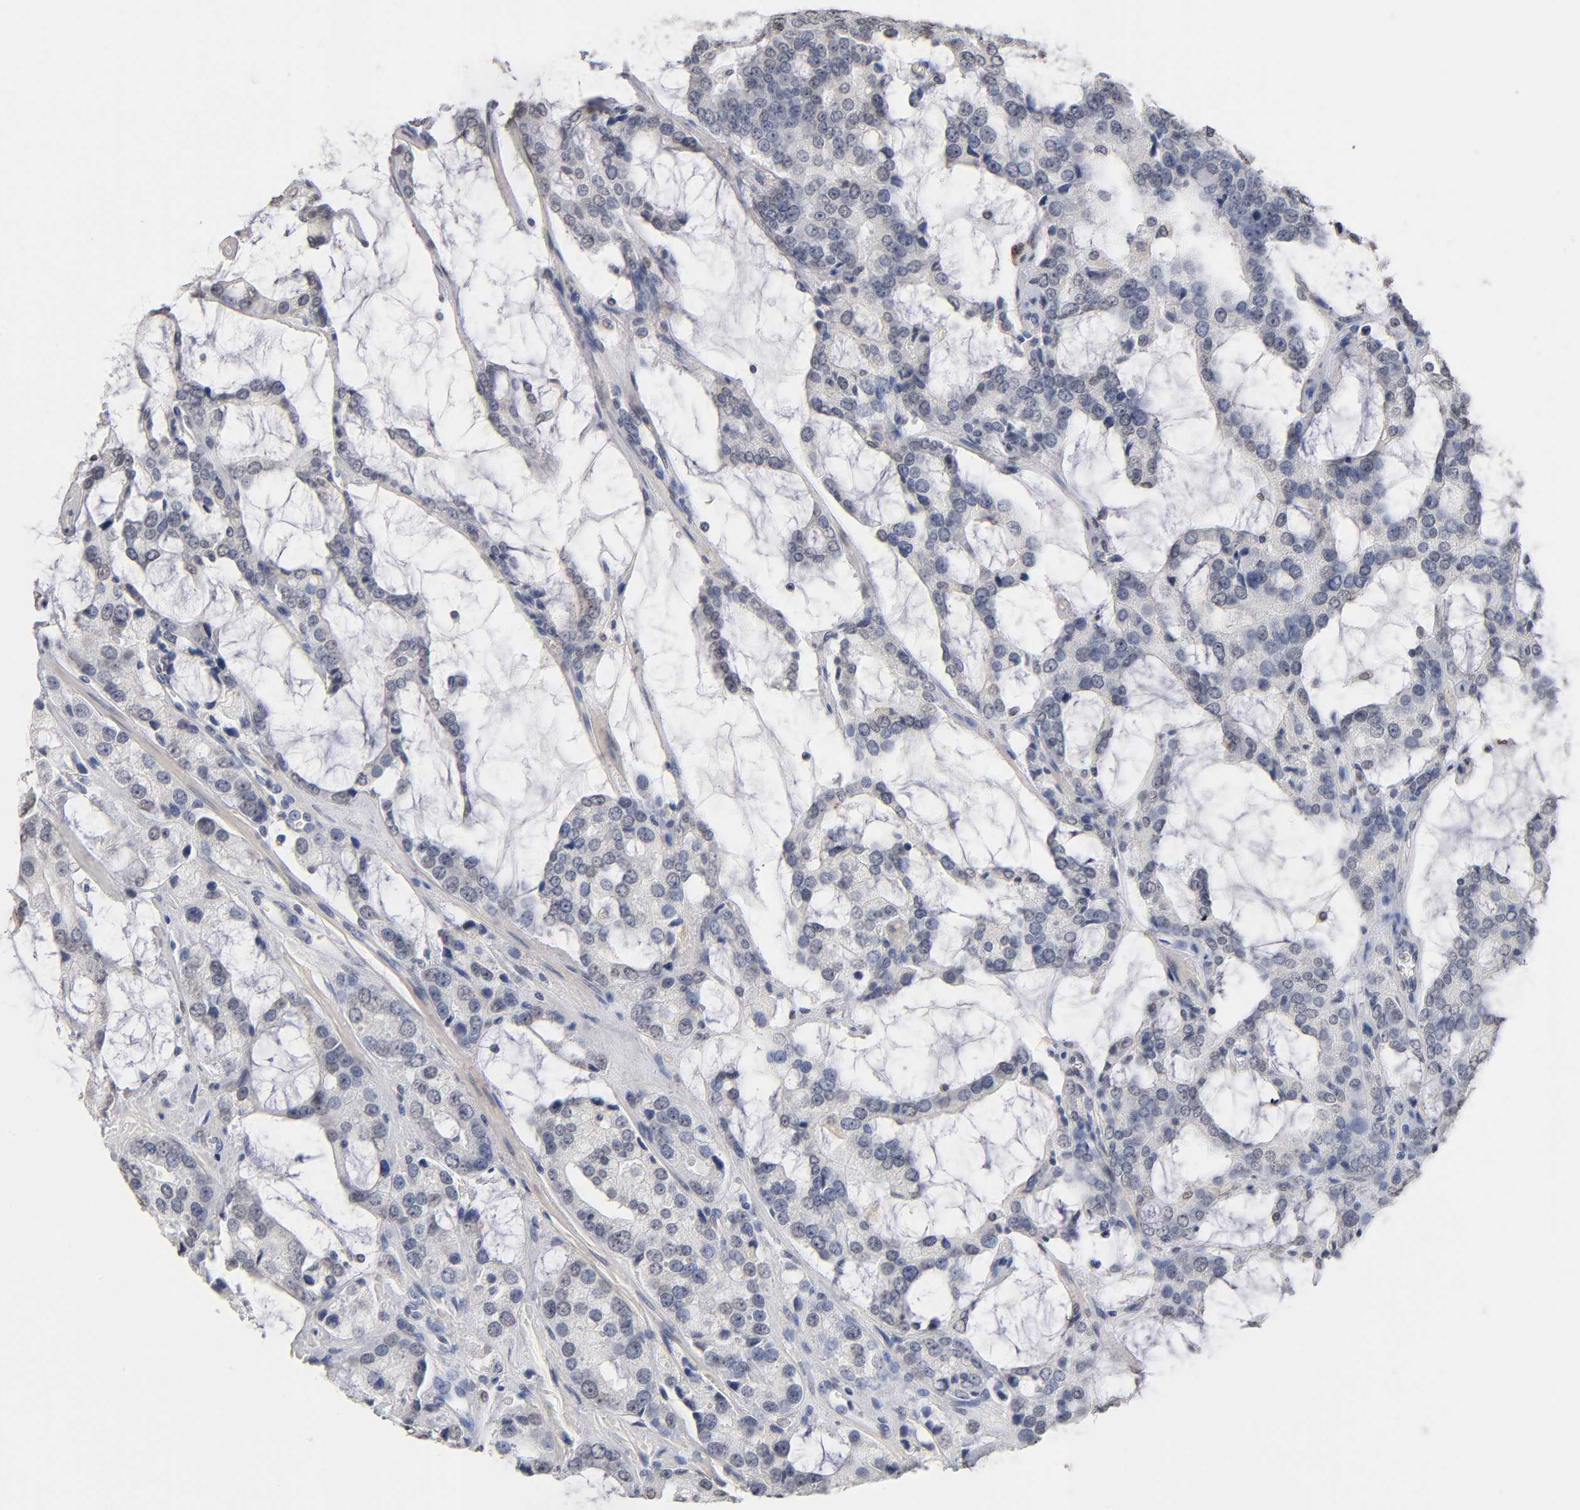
{"staining": {"intensity": "negative", "quantity": "none", "location": "none"}, "tissue": "prostate cancer", "cell_type": "Tumor cells", "image_type": "cancer", "snomed": [{"axis": "morphology", "description": "Adenocarcinoma, High grade"}, {"axis": "topography", "description": "Prostate"}], "caption": "Immunohistochemical staining of prostate cancer (adenocarcinoma (high-grade)) displays no significant positivity in tumor cells.", "gene": "CRABP2", "patient": {"sex": "male", "age": 67}}